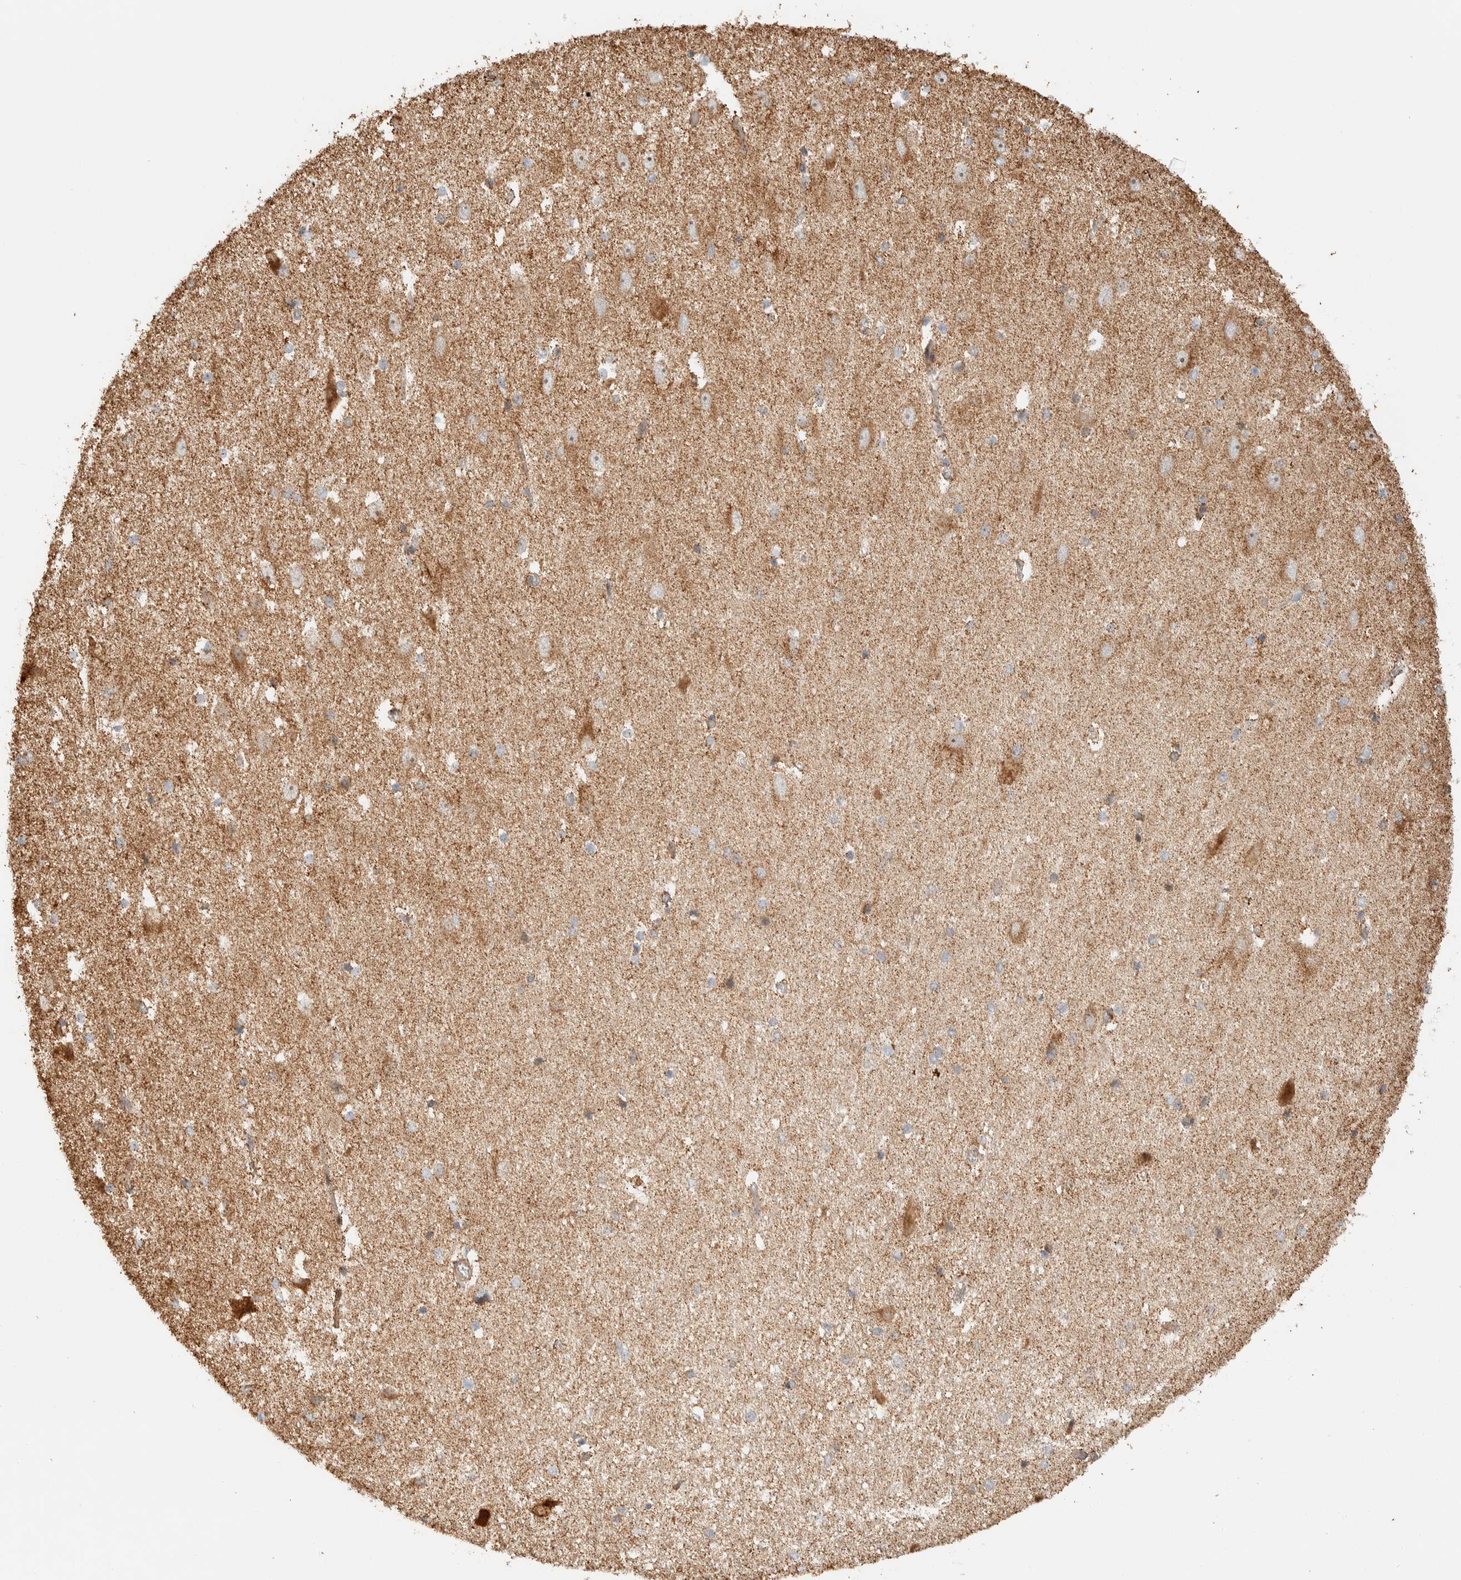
{"staining": {"intensity": "weak", "quantity": "25%-75%", "location": "cytoplasmic/membranous"}, "tissue": "hippocampus", "cell_type": "Glial cells", "image_type": "normal", "snomed": [{"axis": "morphology", "description": "Normal tissue, NOS"}, {"axis": "topography", "description": "Hippocampus"}], "caption": "Immunohistochemistry of unremarkable hippocampus exhibits low levels of weak cytoplasmic/membranous staining in approximately 25%-75% of glial cells.", "gene": "KIF9", "patient": {"sex": "female", "age": 19}}